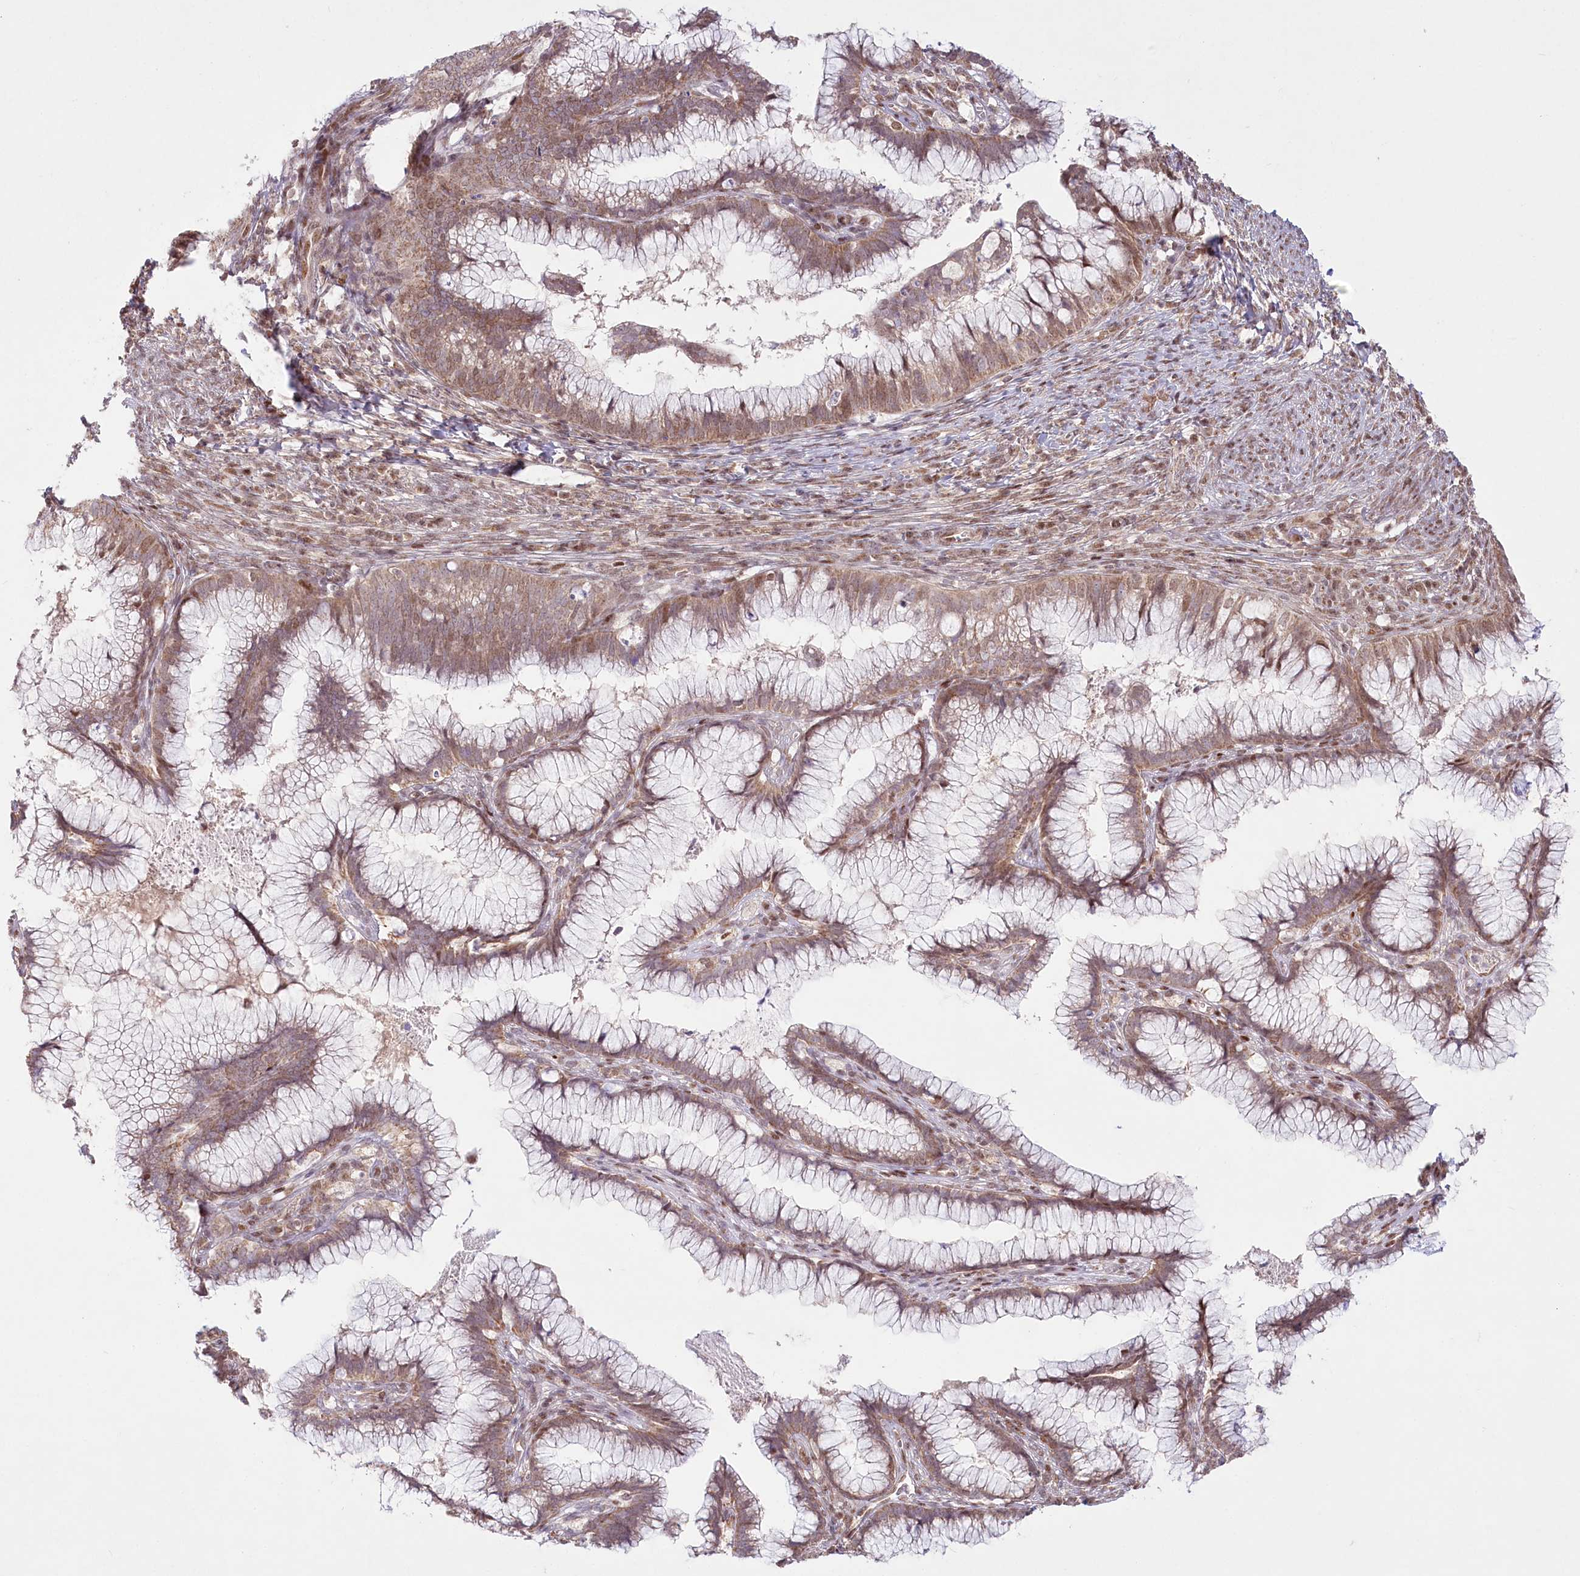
{"staining": {"intensity": "moderate", "quantity": ">75%", "location": "cytoplasmic/membranous,nuclear"}, "tissue": "cervical cancer", "cell_type": "Tumor cells", "image_type": "cancer", "snomed": [{"axis": "morphology", "description": "Adenocarcinoma, NOS"}, {"axis": "topography", "description": "Cervix"}], "caption": "A brown stain shows moderate cytoplasmic/membranous and nuclear expression of a protein in human cervical cancer tumor cells. (DAB (3,3'-diaminobenzidine) = brown stain, brightfield microscopy at high magnification).", "gene": "PYURF", "patient": {"sex": "female", "age": 36}}